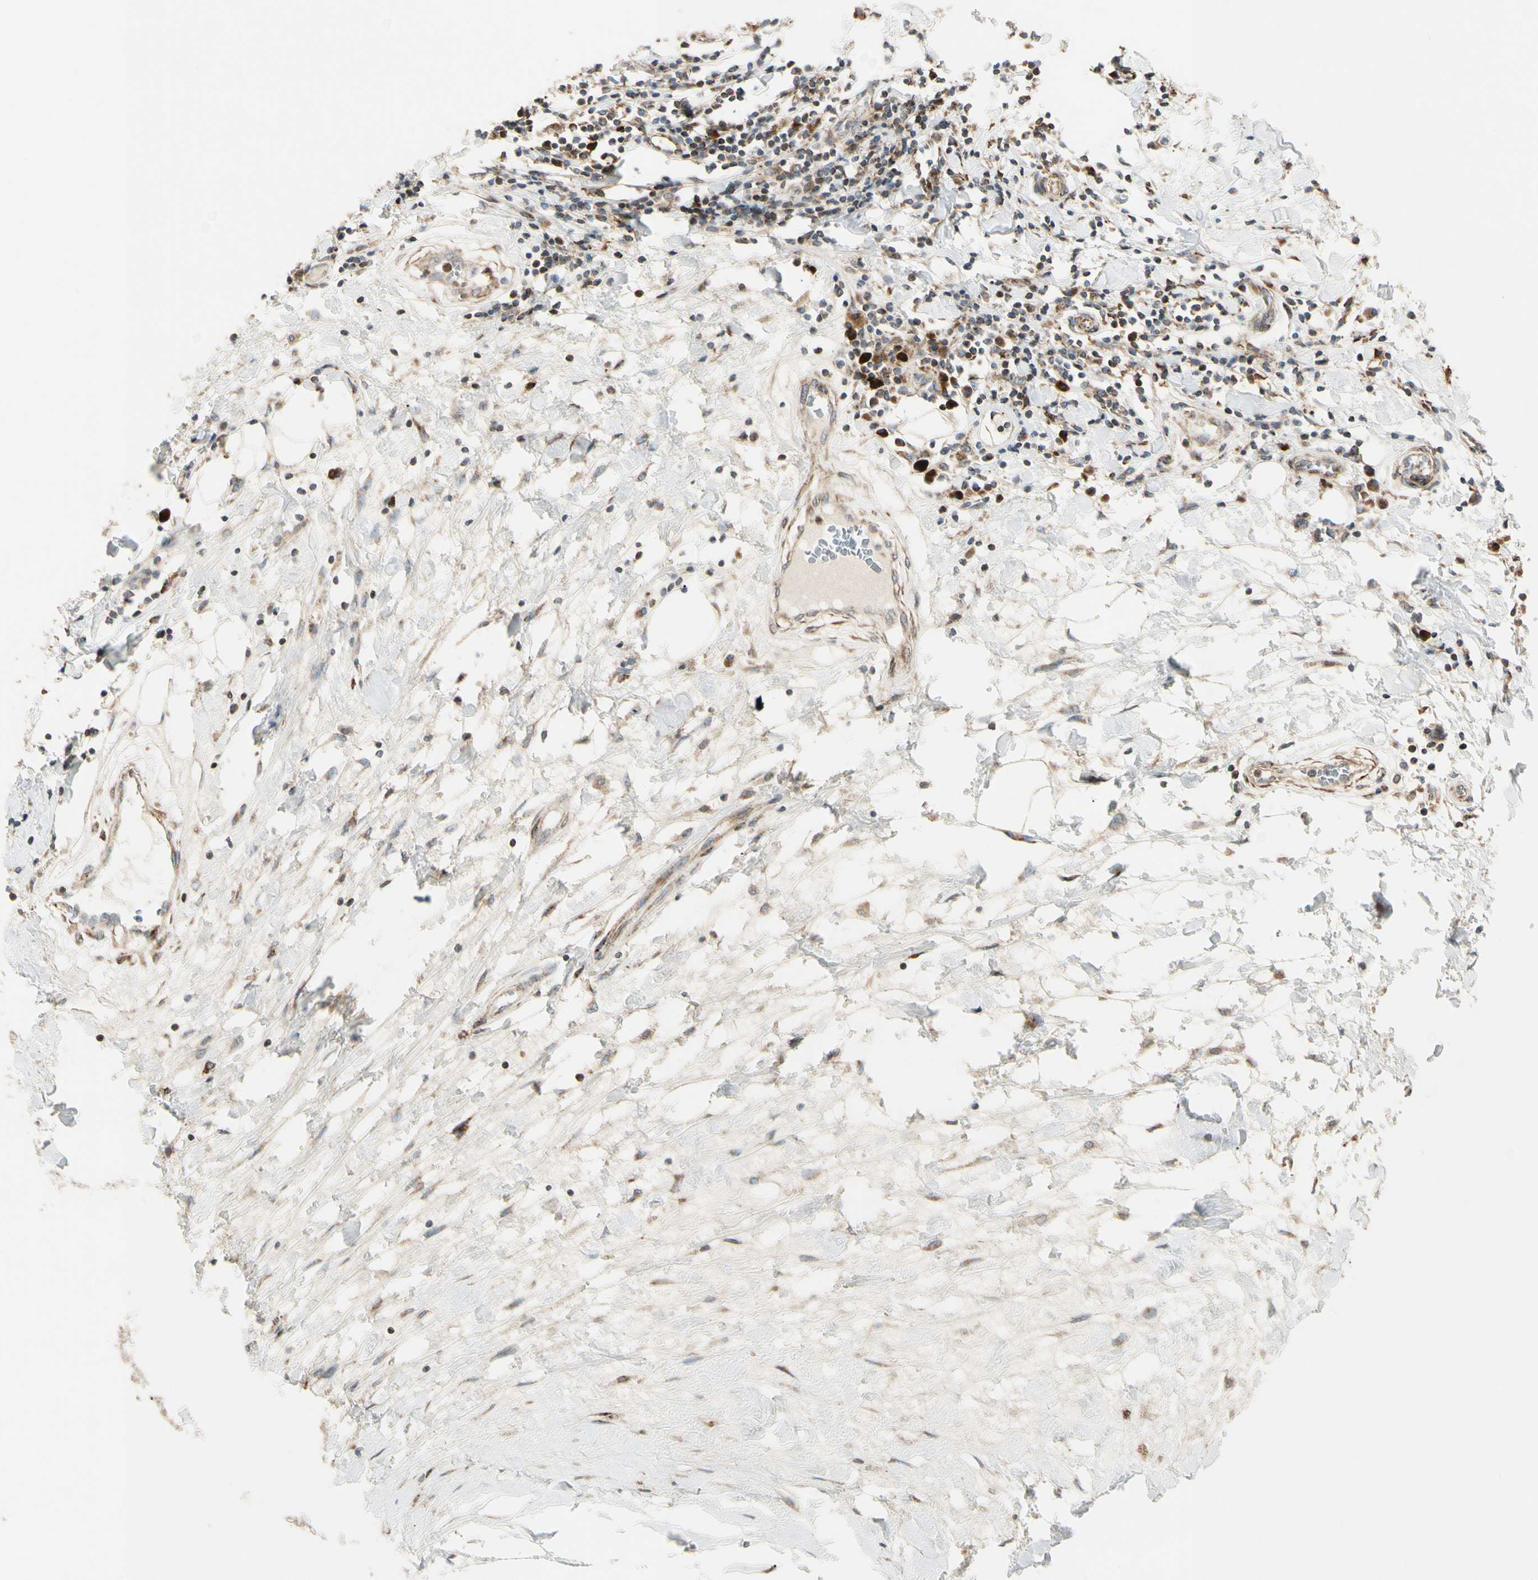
{"staining": {"intensity": "moderate", "quantity": ">75%", "location": "cytoplasmic/membranous"}, "tissue": "breast cancer", "cell_type": "Tumor cells", "image_type": "cancer", "snomed": [{"axis": "morphology", "description": "Duct carcinoma"}, {"axis": "topography", "description": "Breast"}], "caption": "Breast cancer (invasive ductal carcinoma) stained for a protein (brown) demonstrates moderate cytoplasmic/membranous positive staining in approximately >75% of tumor cells.", "gene": "MRPL9", "patient": {"sex": "female", "age": 27}}